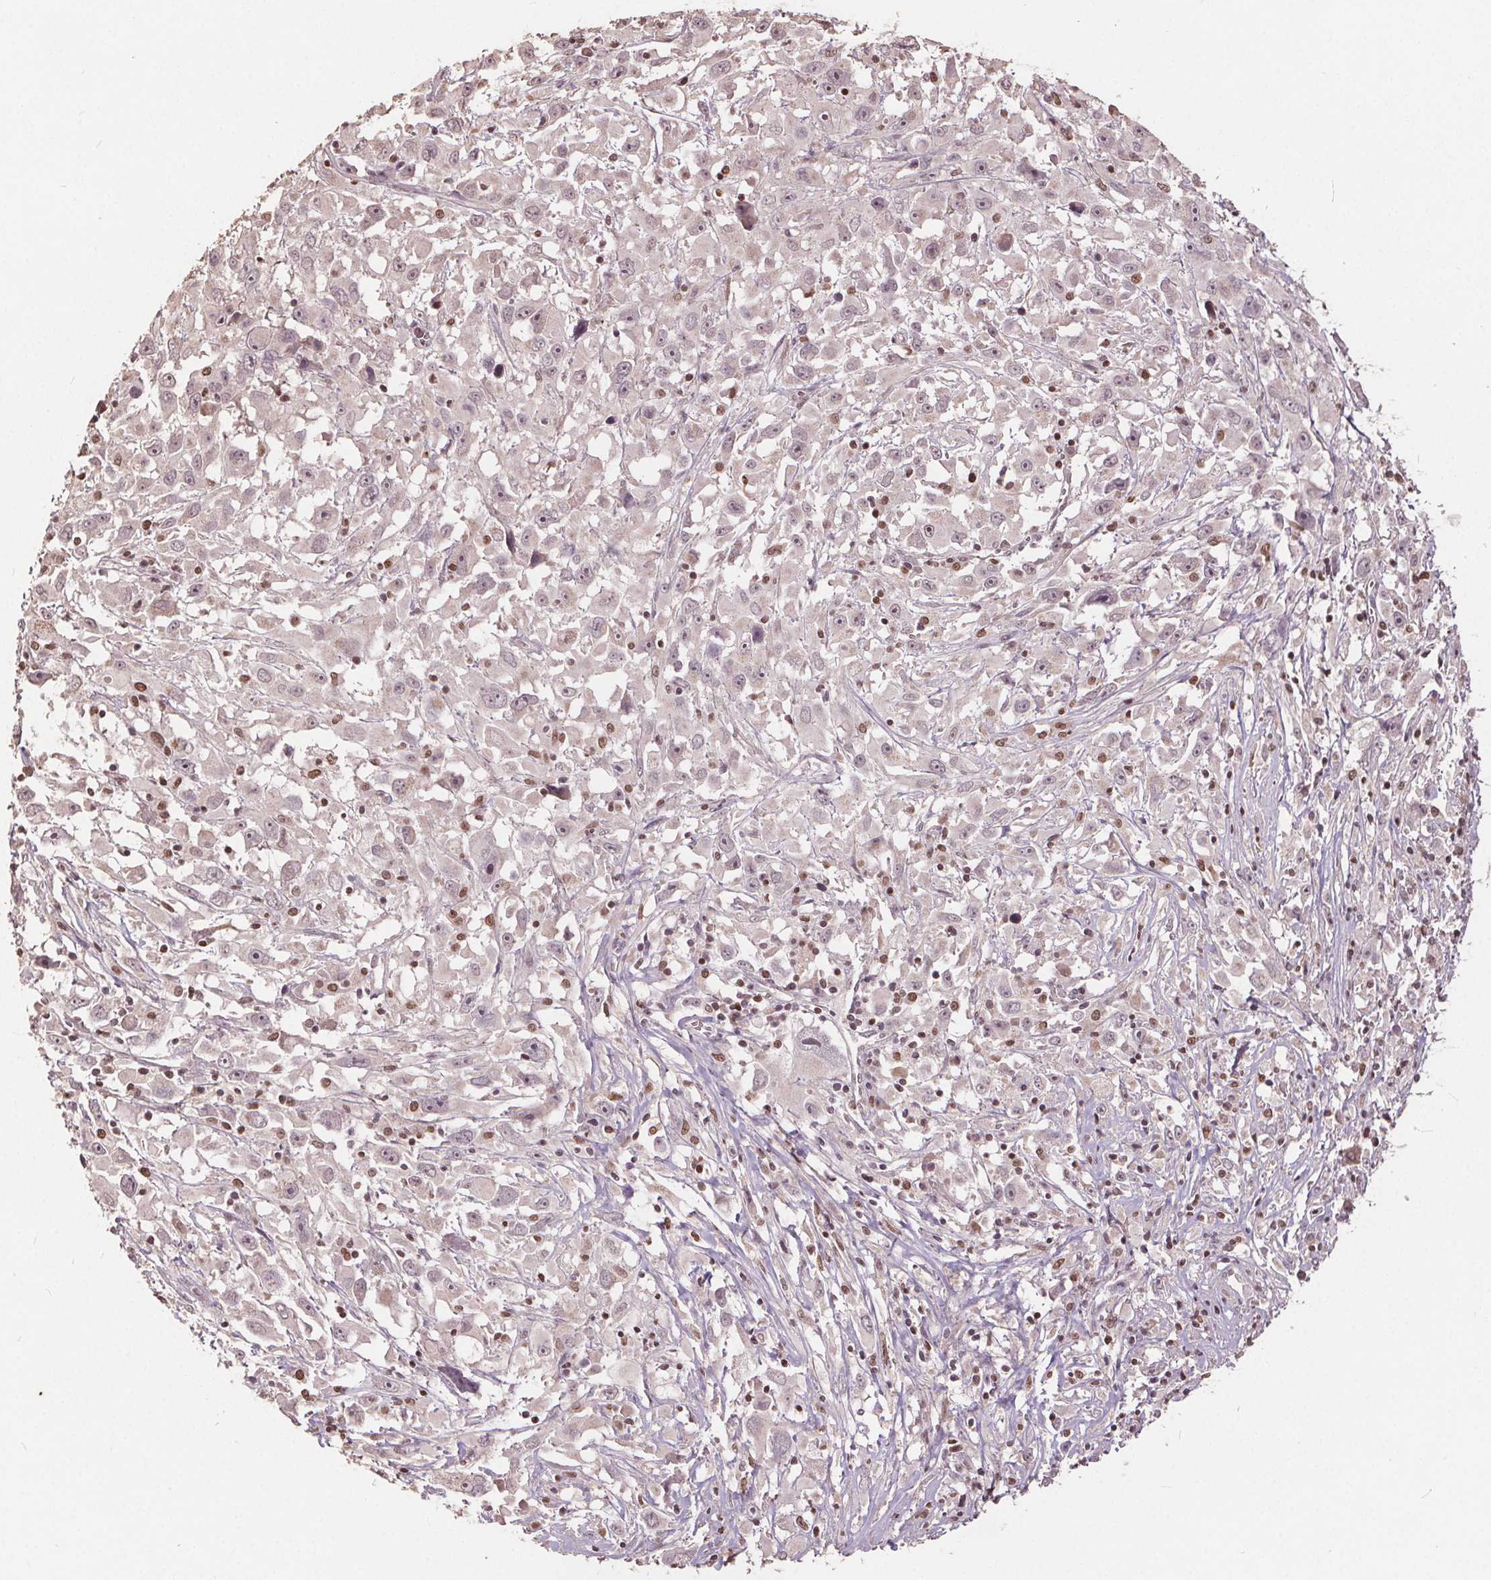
{"staining": {"intensity": "moderate", "quantity": "<25%", "location": "nuclear"}, "tissue": "melanoma", "cell_type": "Tumor cells", "image_type": "cancer", "snomed": [{"axis": "morphology", "description": "Malignant melanoma, Metastatic site"}, {"axis": "topography", "description": "Soft tissue"}], "caption": "Melanoma stained for a protein (brown) exhibits moderate nuclear positive positivity in approximately <25% of tumor cells.", "gene": "DNMT3B", "patient": {"sex": "male", "age": 50}}